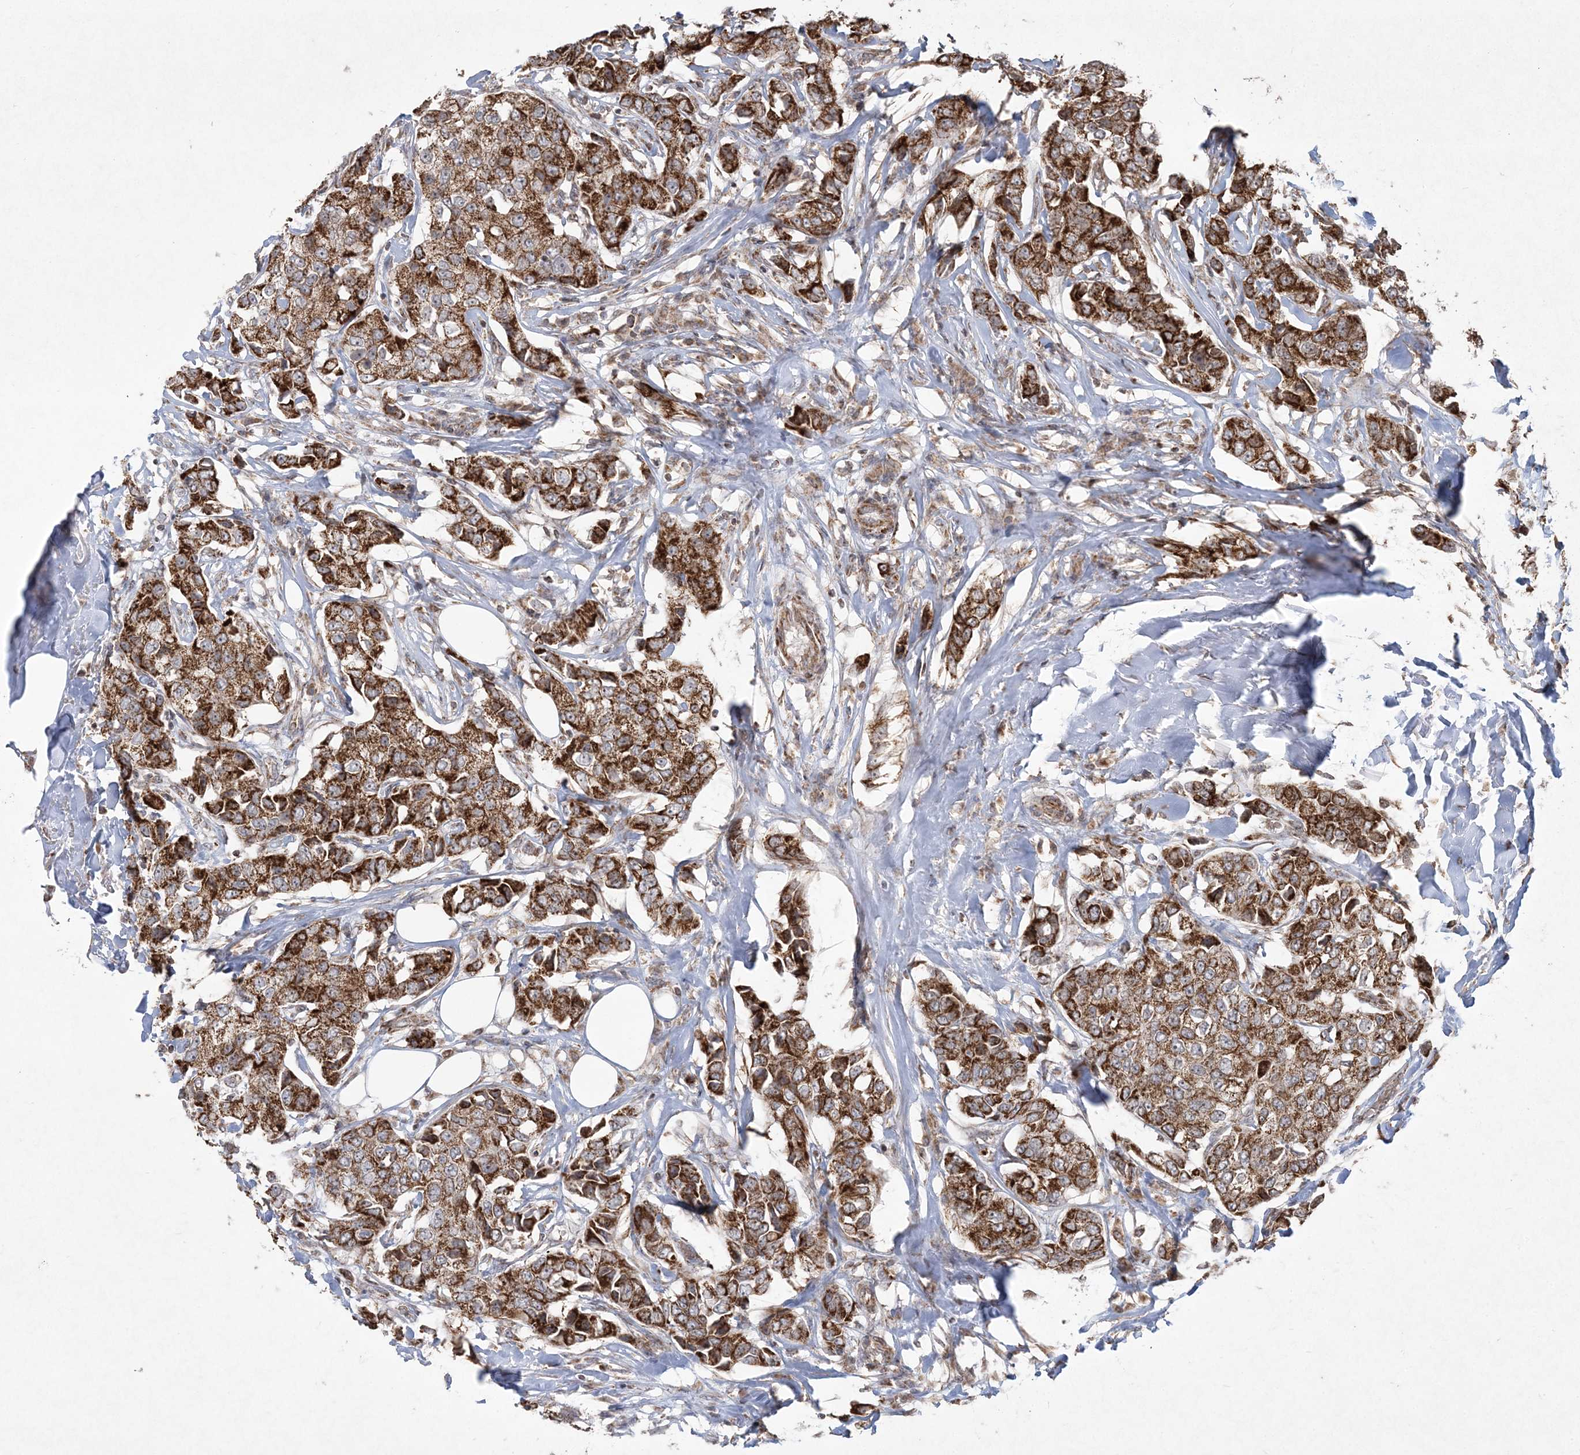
{"staining": {"intensity": "strong", "quantity": ">75%", "location": "cytoplasmic/membranous"}, "tissue": "breast cancer", "cell_type": "Tumor cells", "image_type": "cancer", "snomed": [{"axis": "morphology", "description": "Duct carcinoma"}, {"axis": "topography", "description": "Breast"}], "caption": "Human breast invasive ductal carcinoma stained with a protein marker shows strong staining in tumor cells.", "gene": "LRPPRC", "patient": {"sex": "female", "age": 80}}